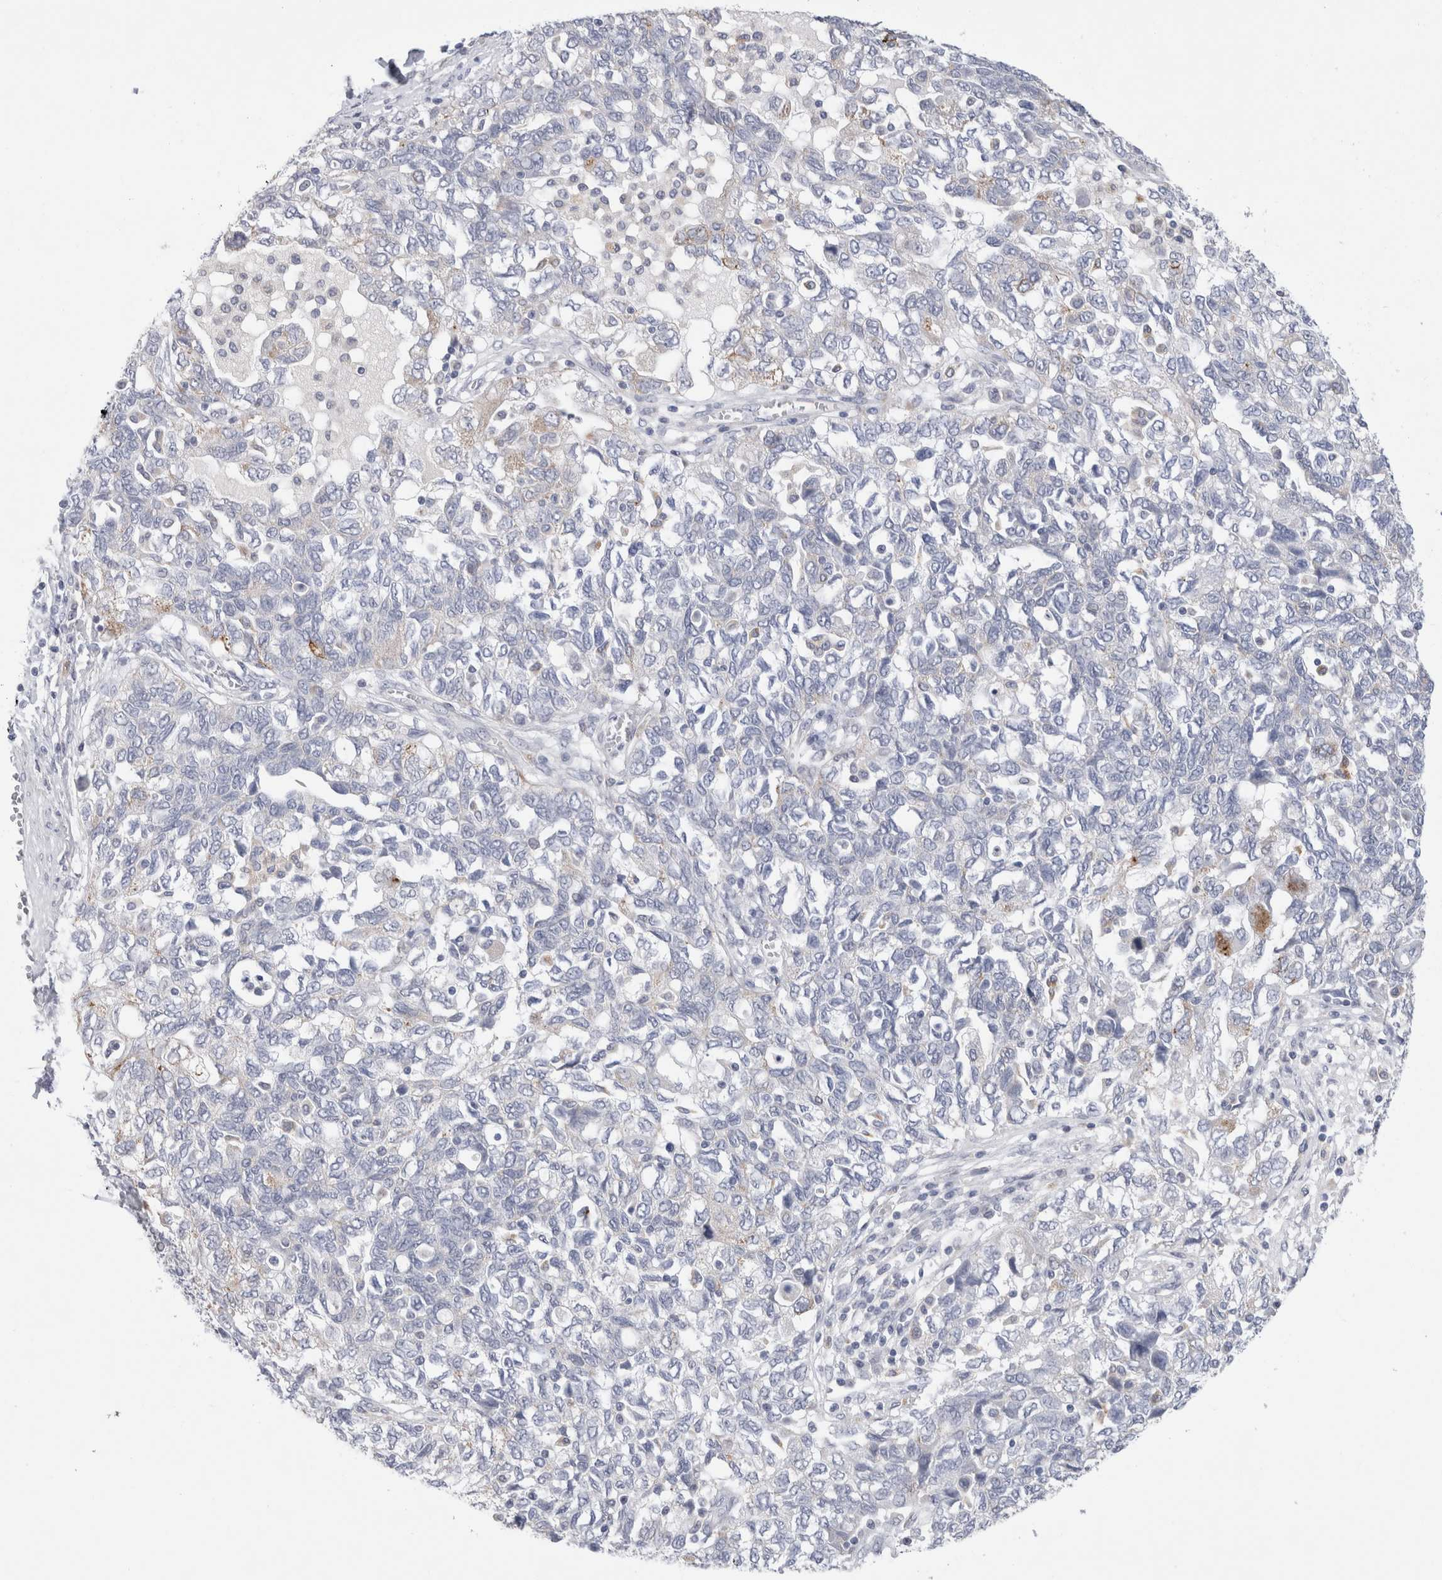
{"staining": {"intensity": "negative", "quantity": "none", "location": "none"}, "tissue": "ovarian cancer", "cell_type": "Tumor cells", "image_type": "cancer", "snomed": [{"axis": "morphology", "description": "Carcinoma, NOS"}, {"axis": "morphology", "description": "Cystadenocarcinoma, serous, NOS"}, {"axis": "topography", "description": "Ovary"}], "caption": "Micrograph shows no protein positivity in tumor cells of ovarian cancer (carcinoma) tissue.", "gene": "GAA", "patient": {"sex": "female", "age": 69}}